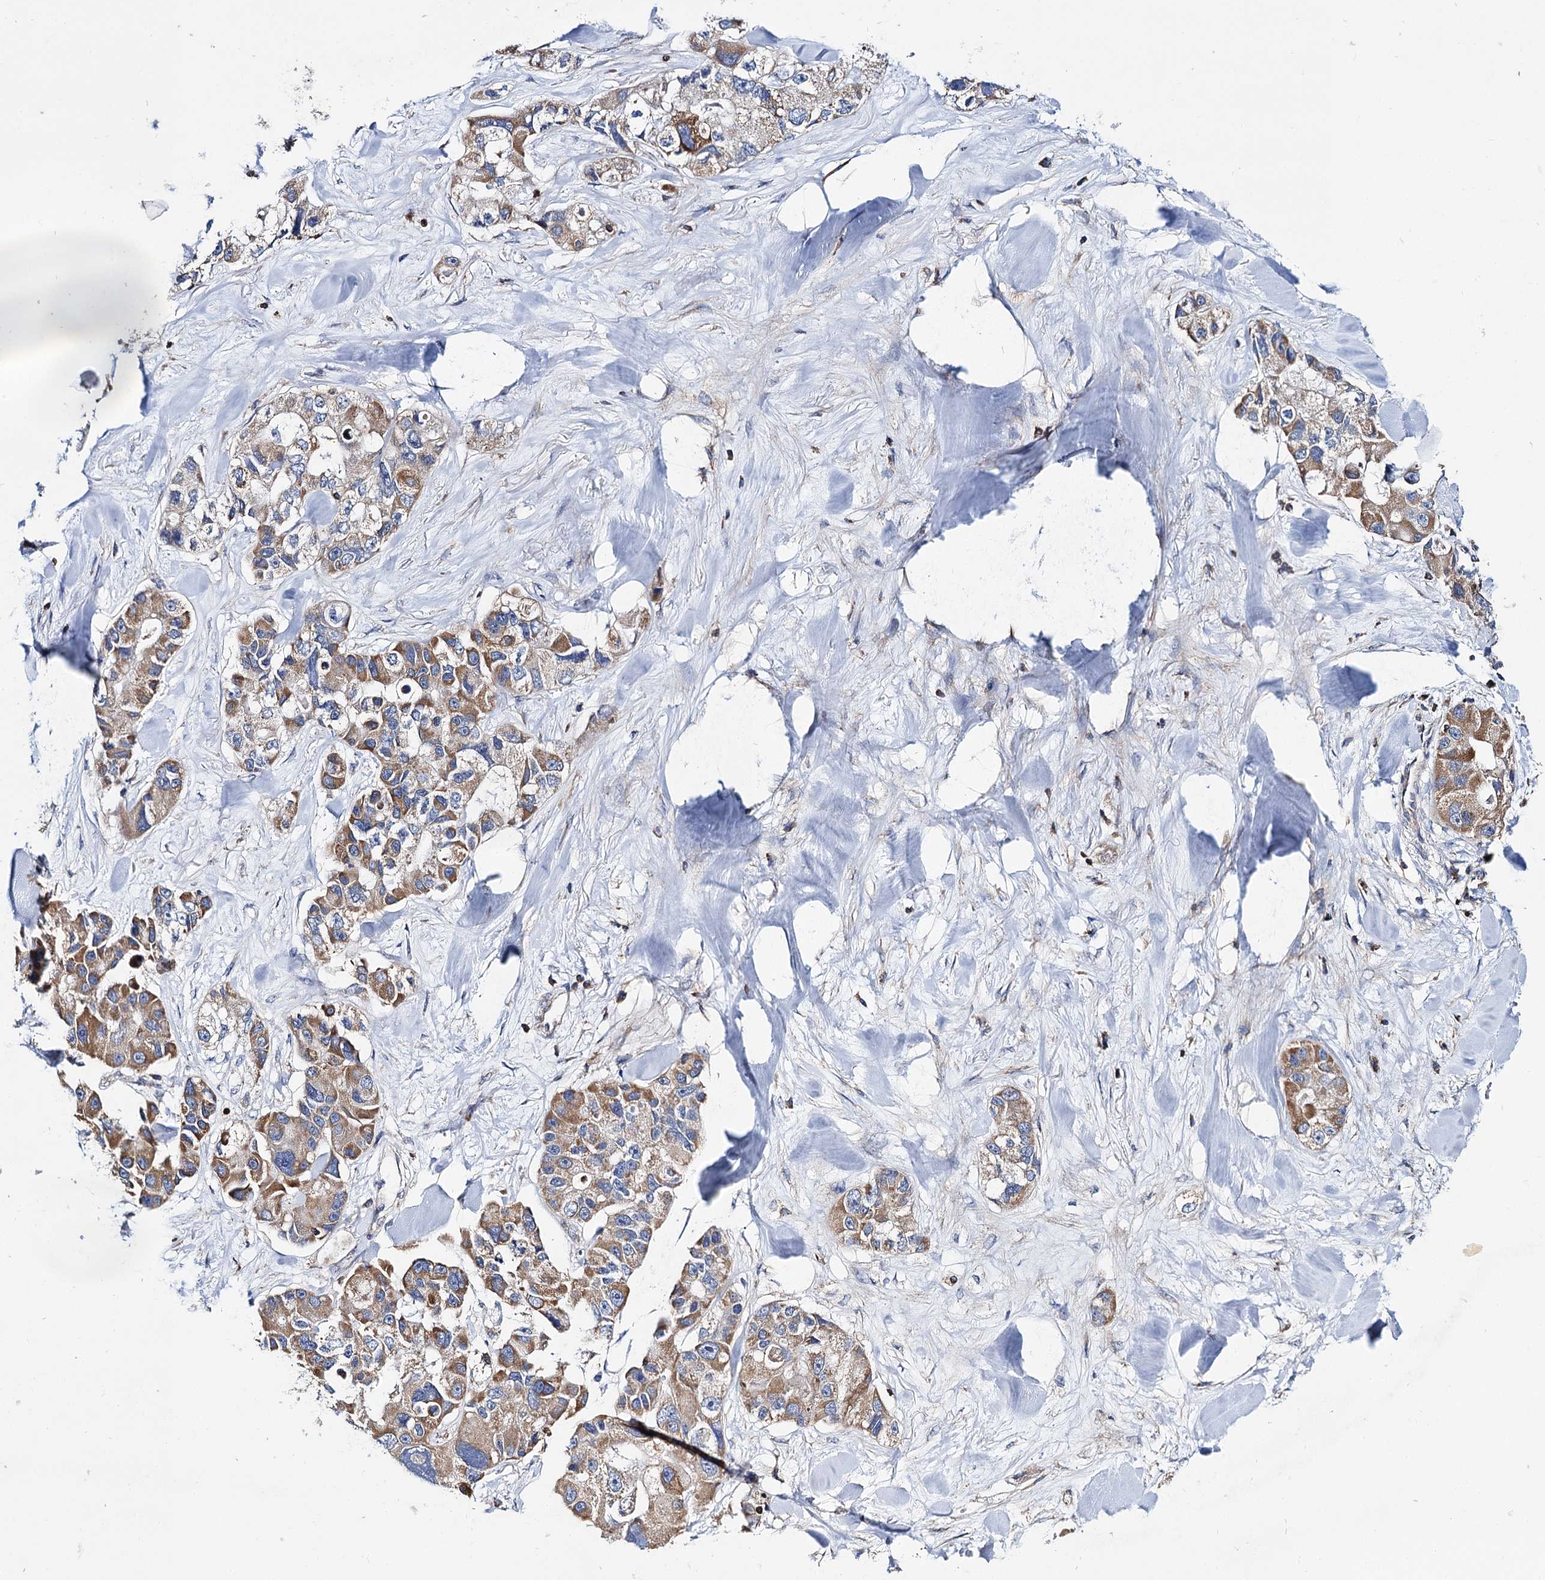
{"staining": {"intensity": "moderate", "quantity": ">75%", "location": "cytoplasmic/membranous"}, "tissue": "lung cancer", "cell_type": "Tumor cells", "image_type": "cancer", "snomed": [{"axis": "morphology", "description": "Adenocarcinoma, NOS"}, {"axis": "topography", "description": "Lung"}], "caption": "Tumor cells demonstrate medium levels of moderate cytoplasmic/membranous positivity in approximately >75% of cells in lung cancer (adenocarcinoma). The protein of interest is stained brown, and the nuclei are stained in blue (DAB IHC with brightfield microscopy, high magnification).", "gene": "UBASH3B", "patient": {"sex": "female", "age": 54}}